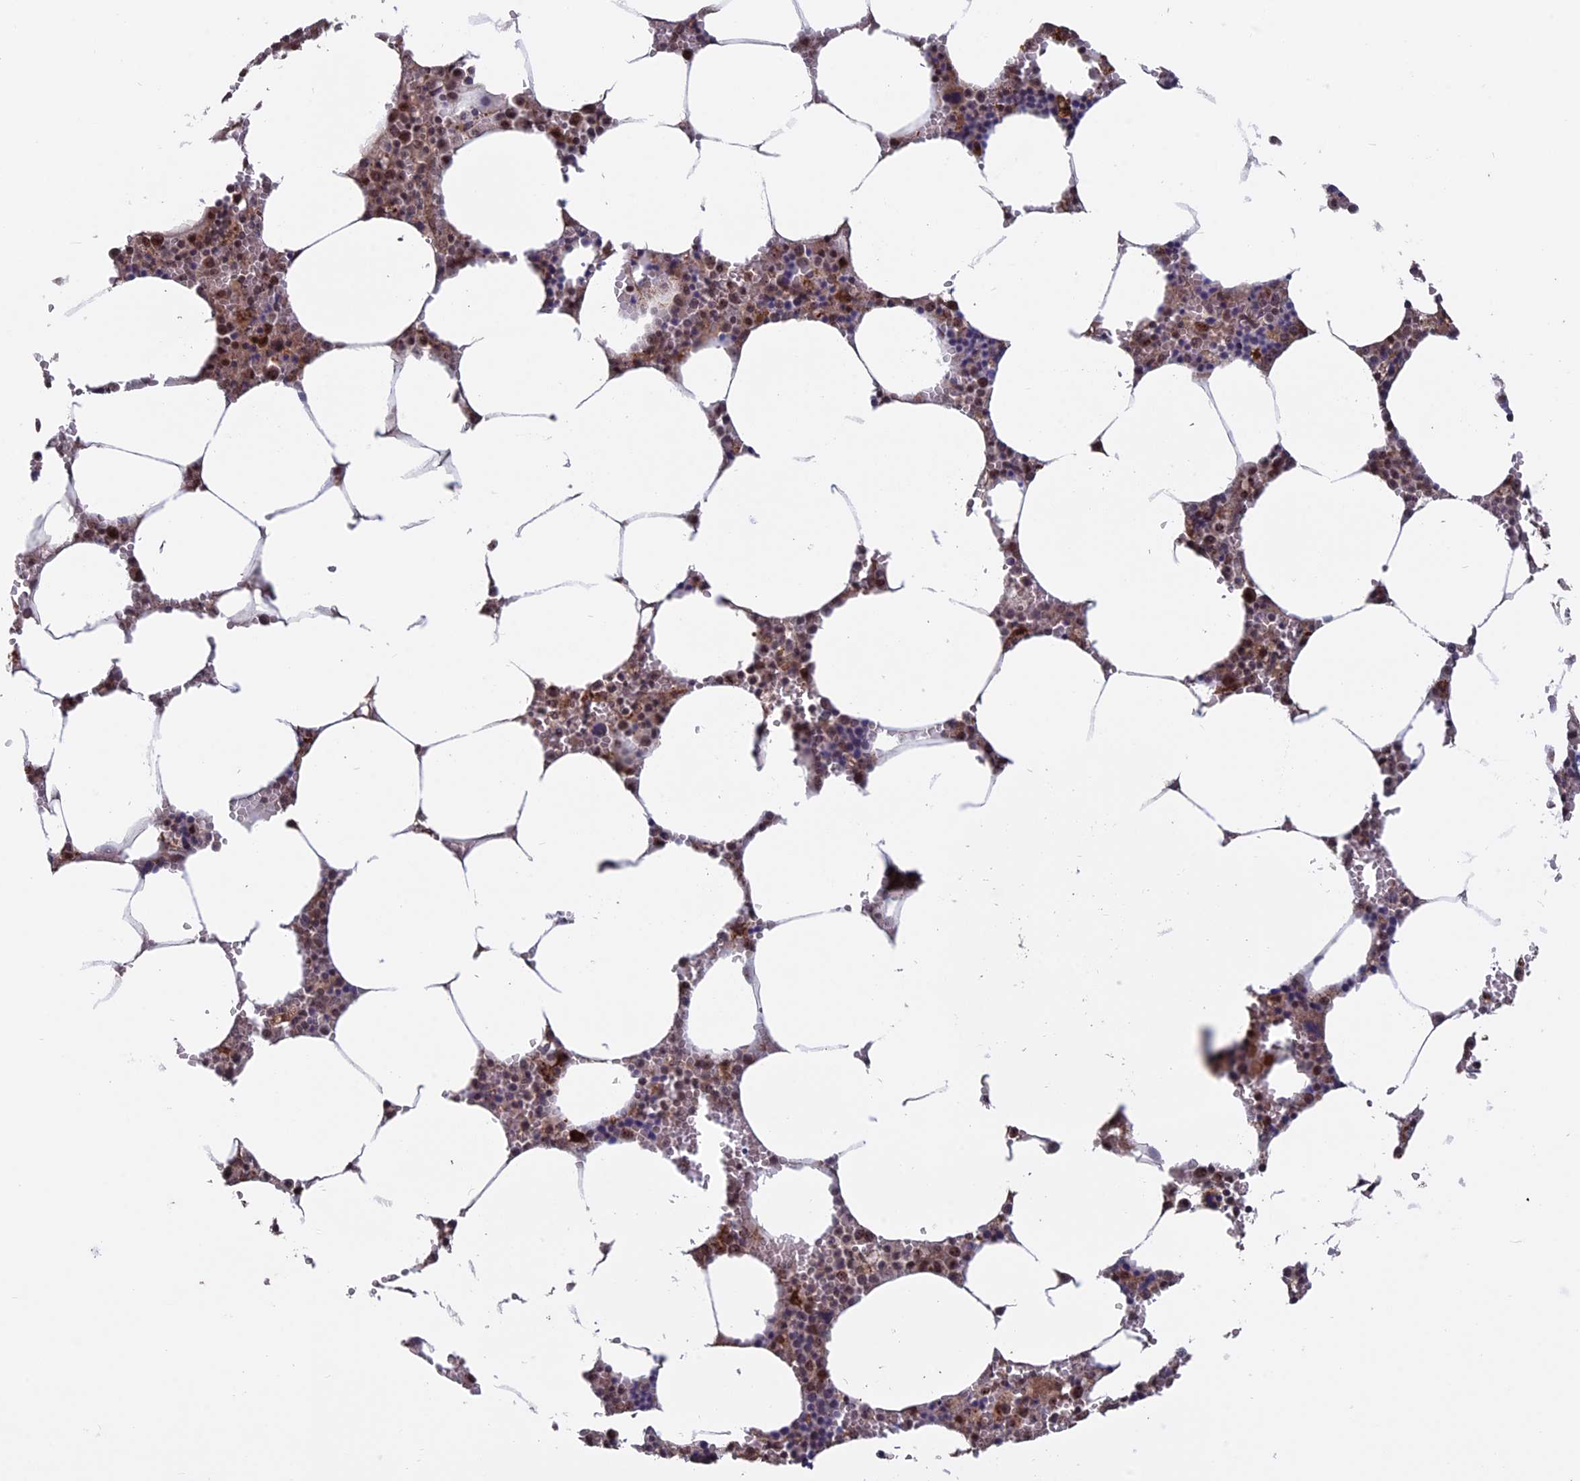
{"staining": {"intensity": "strong", "quantity": "25%-75%", "location": "cytoplasmic/membranous,nuclear"}, "tissue": "bone marrow", "cell_type": "Hematopoietic cells", "image_type": "normal", "snomed": [{"axis": "morphology", "description": "Normal tissue, NOS"}, {"axis": "topography", "description": "Bone marrow"}], "caption": "Brown immunohistochemical staining in normal human bone marrow demonstrates strong cytoplasmic/membranous,nuclear staining in approximately 25%-75% of hematopoietic cells.", "gene": "CACTIN", "patient": {"sex": "male", "age": 70}}